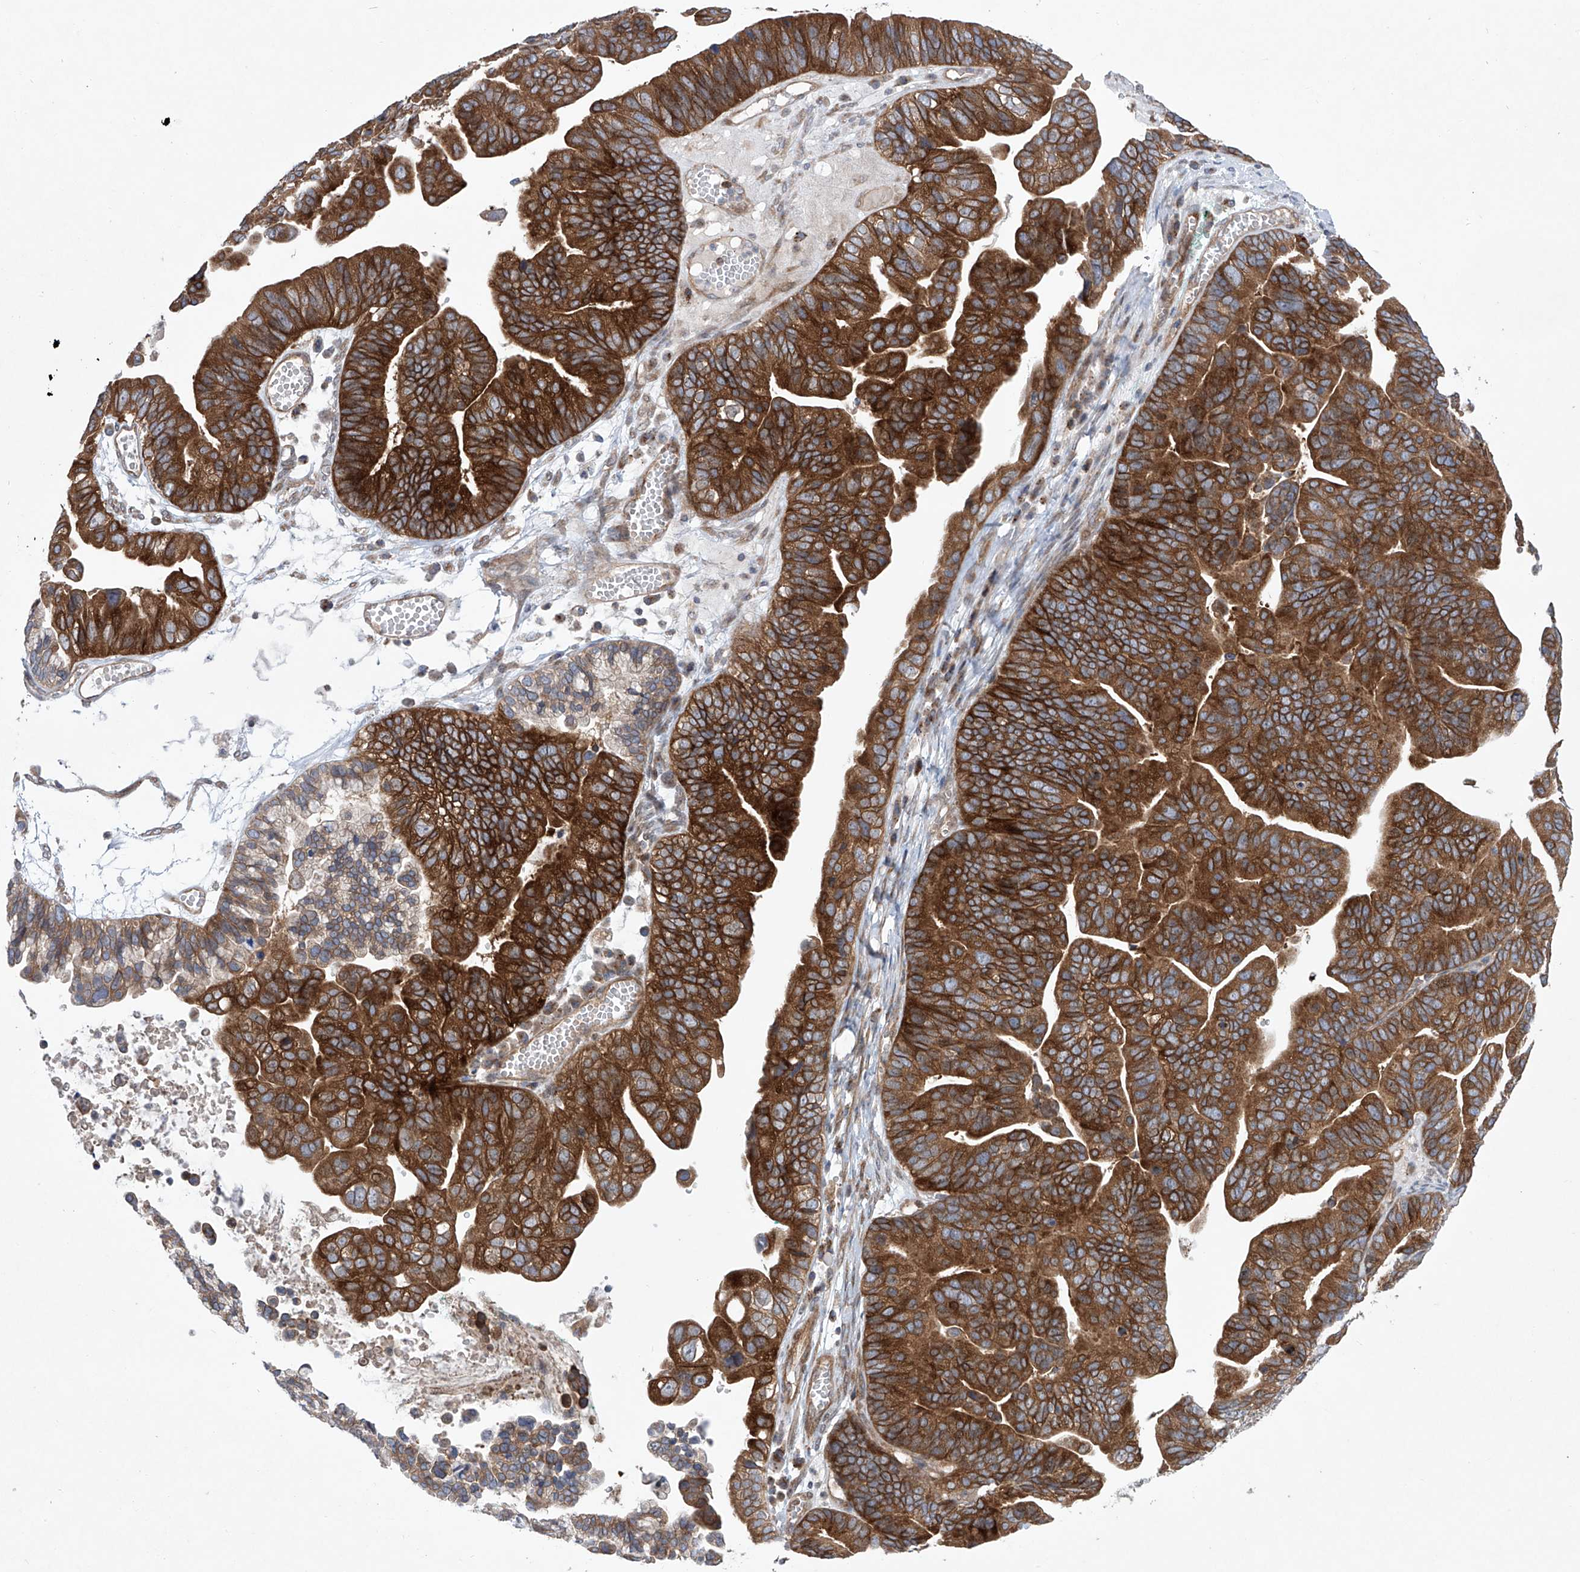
{"staining": {"intensity": "strong", "quantity": ">75%", "location": "cytoplasmic/membranous"}, "tissue": "ovarian cancer", "cell_type": "Tumor cells", "image_type": "cancer", "snomed": [{"axis": "morphology", "description": "Cystadenocarcinoma, serous, NOS"}, {"axis": "topography", "description": "Ovary"}], "caption": "This image exhibits IHC staining of human ovarian serous cystadenocarcinoma, with high strong cytoplasmic/membranous expression in about >75% of tumor cells.", "gene": "KLC4", "patient": {"sex": "female", "age": 56}}